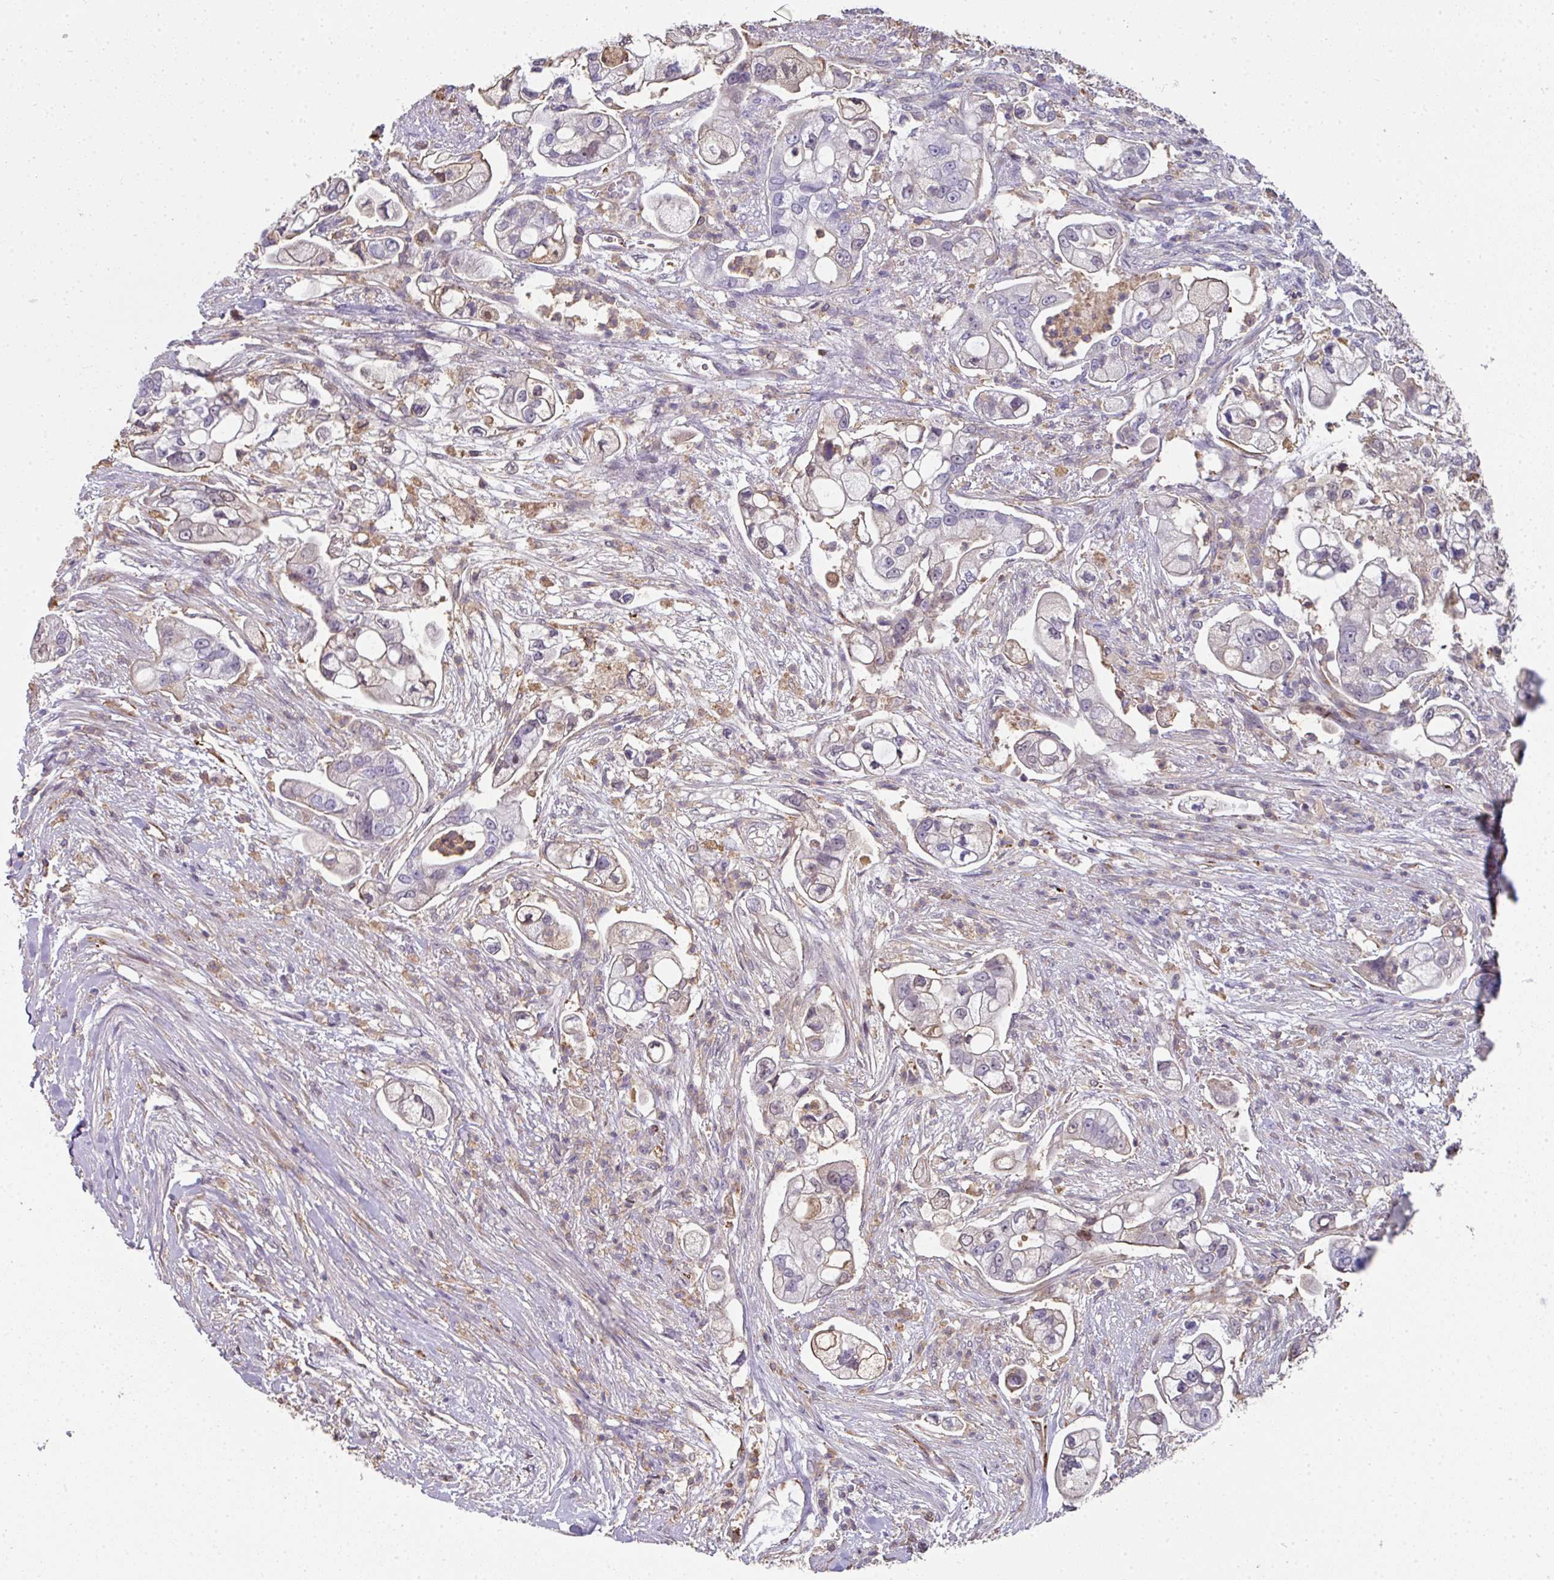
{"staining": {"intensity": "negative", "quantity": "none", "location": "none"}, "tissue": "pancreatic cancer", "cell_type": "Tumor cells", "image_type": "cancer", "snomed": [{"axis": "morphology", "description": "Adenocarcinoma, NOS"}, {"axis": "topography", "description": "Pancreas"}], "caption": "IHC of human adenocarcinoma (pancreatic) displays no expression in tumor cells. (DAB immunohistochemistry (IHC), high magnification).", "gene": "BEND5", "patient": {"sex": "female", "age": 69}}